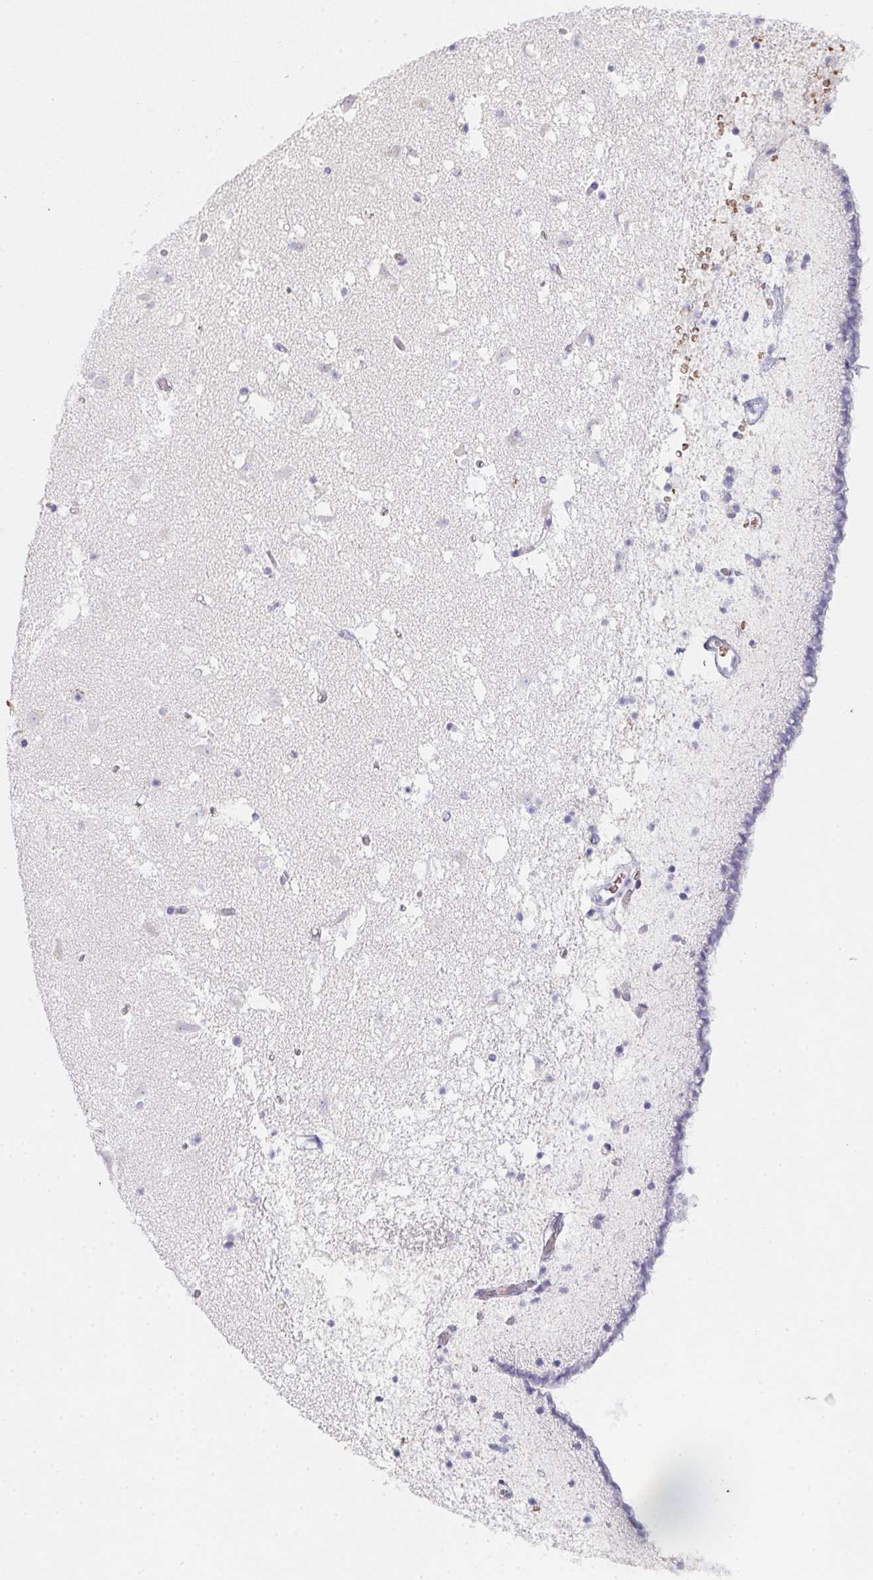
{"staining": {"intensity": "negative", "quantity": "none", "location": "none"}, "tissue": "caudate", "cell_type": "Glial cells", "image_type": "normal", "snomed": [{"axis": "morphology", "description": "Normal tissue, NOS"}, {"axis": "topography", "description": "Lateral ventricle wall"}], "caption": "The image displays no significant expression in glial cells of caudate.", "gene": "DCD", "patient": {"sex": "female", "age": 42}}